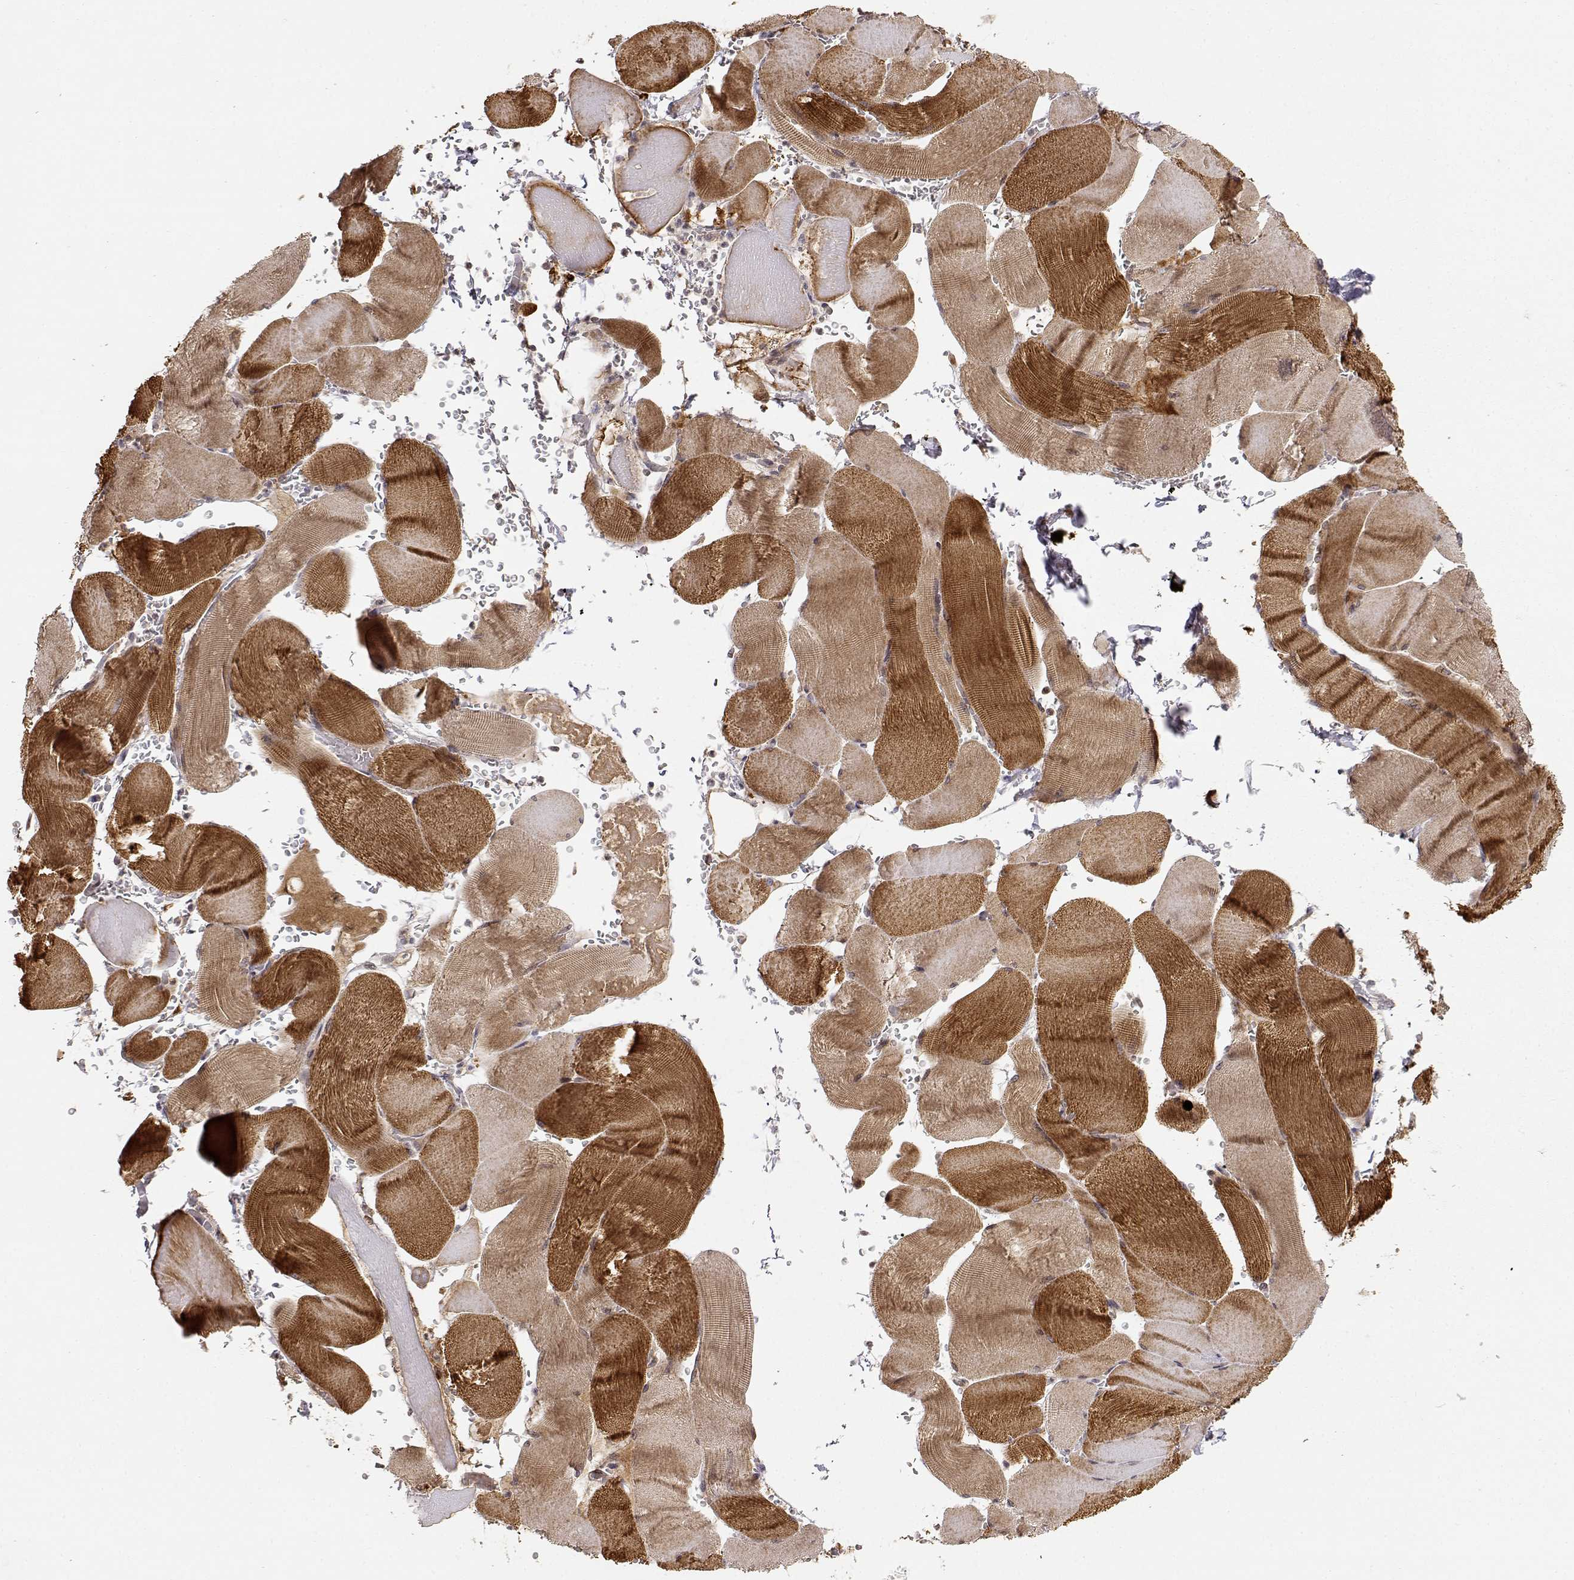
{"staining": {"intensity": "strong", "quantity": ">75%", "location": "cytoplasmic/membranous"}, "tissue": "skeletal muscle", "cell_type": "Myocytes", "image_type": "normal", "snomed": [{"axis": "morphology", "description": "Normal tissue, NOS"}, {"axis": "topography", "description": "Skeletal muscle"}], "caption": "This image exhibits immunohistochemistry staining of benign skeletal muscle, with high strong cytoplasmic/membranous expression in approximately >75% of myocytes.", "gene": "PICK1", "patient": {"sex": "male", "age": 56}}